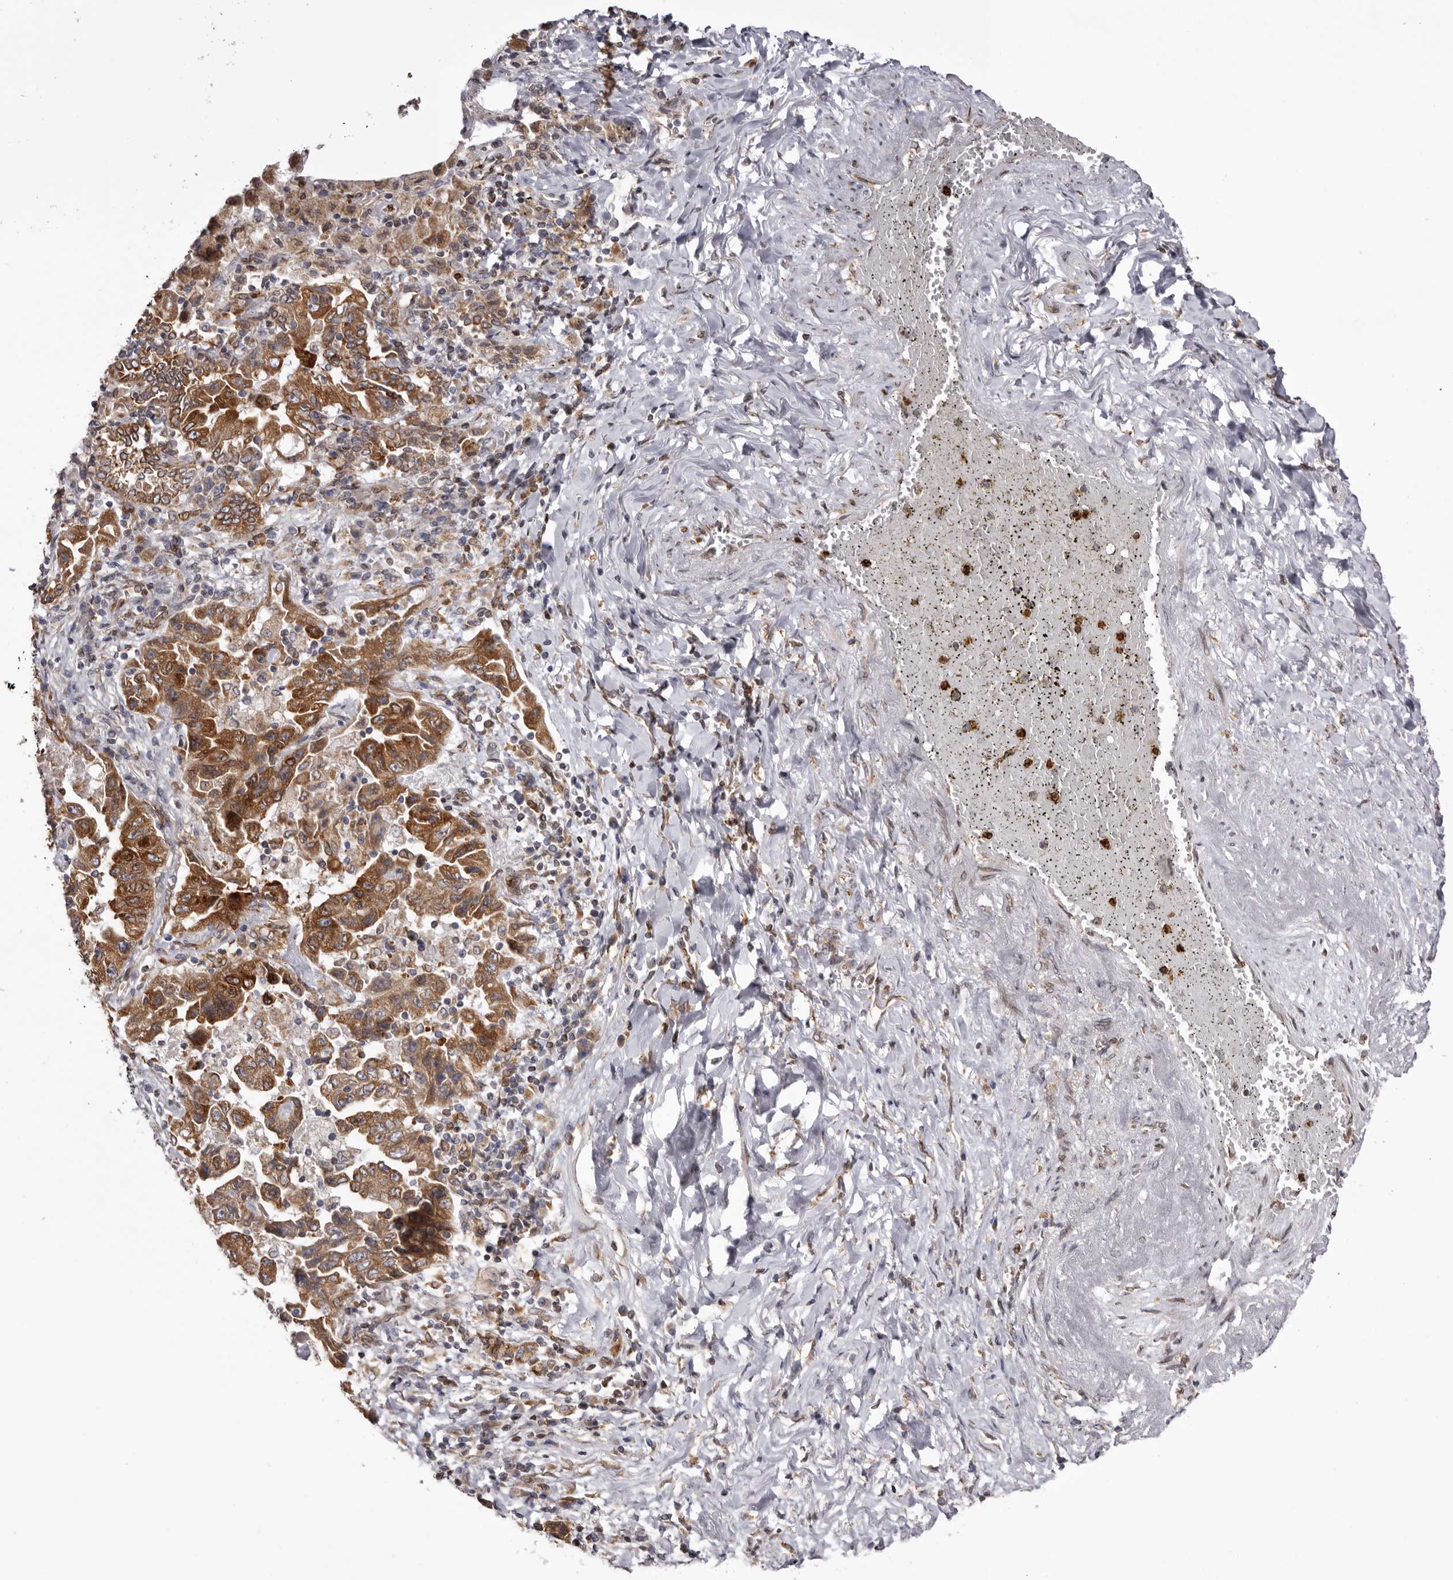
{"staining": {"intensity": "strong", "quantity": ">75%", "location": "cytoplasmic/membranous"}, "tissue": "lung cancer", "cell_type": "Tumor cells", "image_type": "cancer", "snomed": [{"axis": "morphology", "description": "Adenocarcinoma, NOS"}, {"axis": "topography", "description": "Lung"}], "caption": "A photomicrograph of lung adenocarcinoma stained for a protein displays strong cytoplasmic/membranous brown staining in tumor cells.", "gene": "C4orf3", "patient": {"sex": "female", "age": 51}}